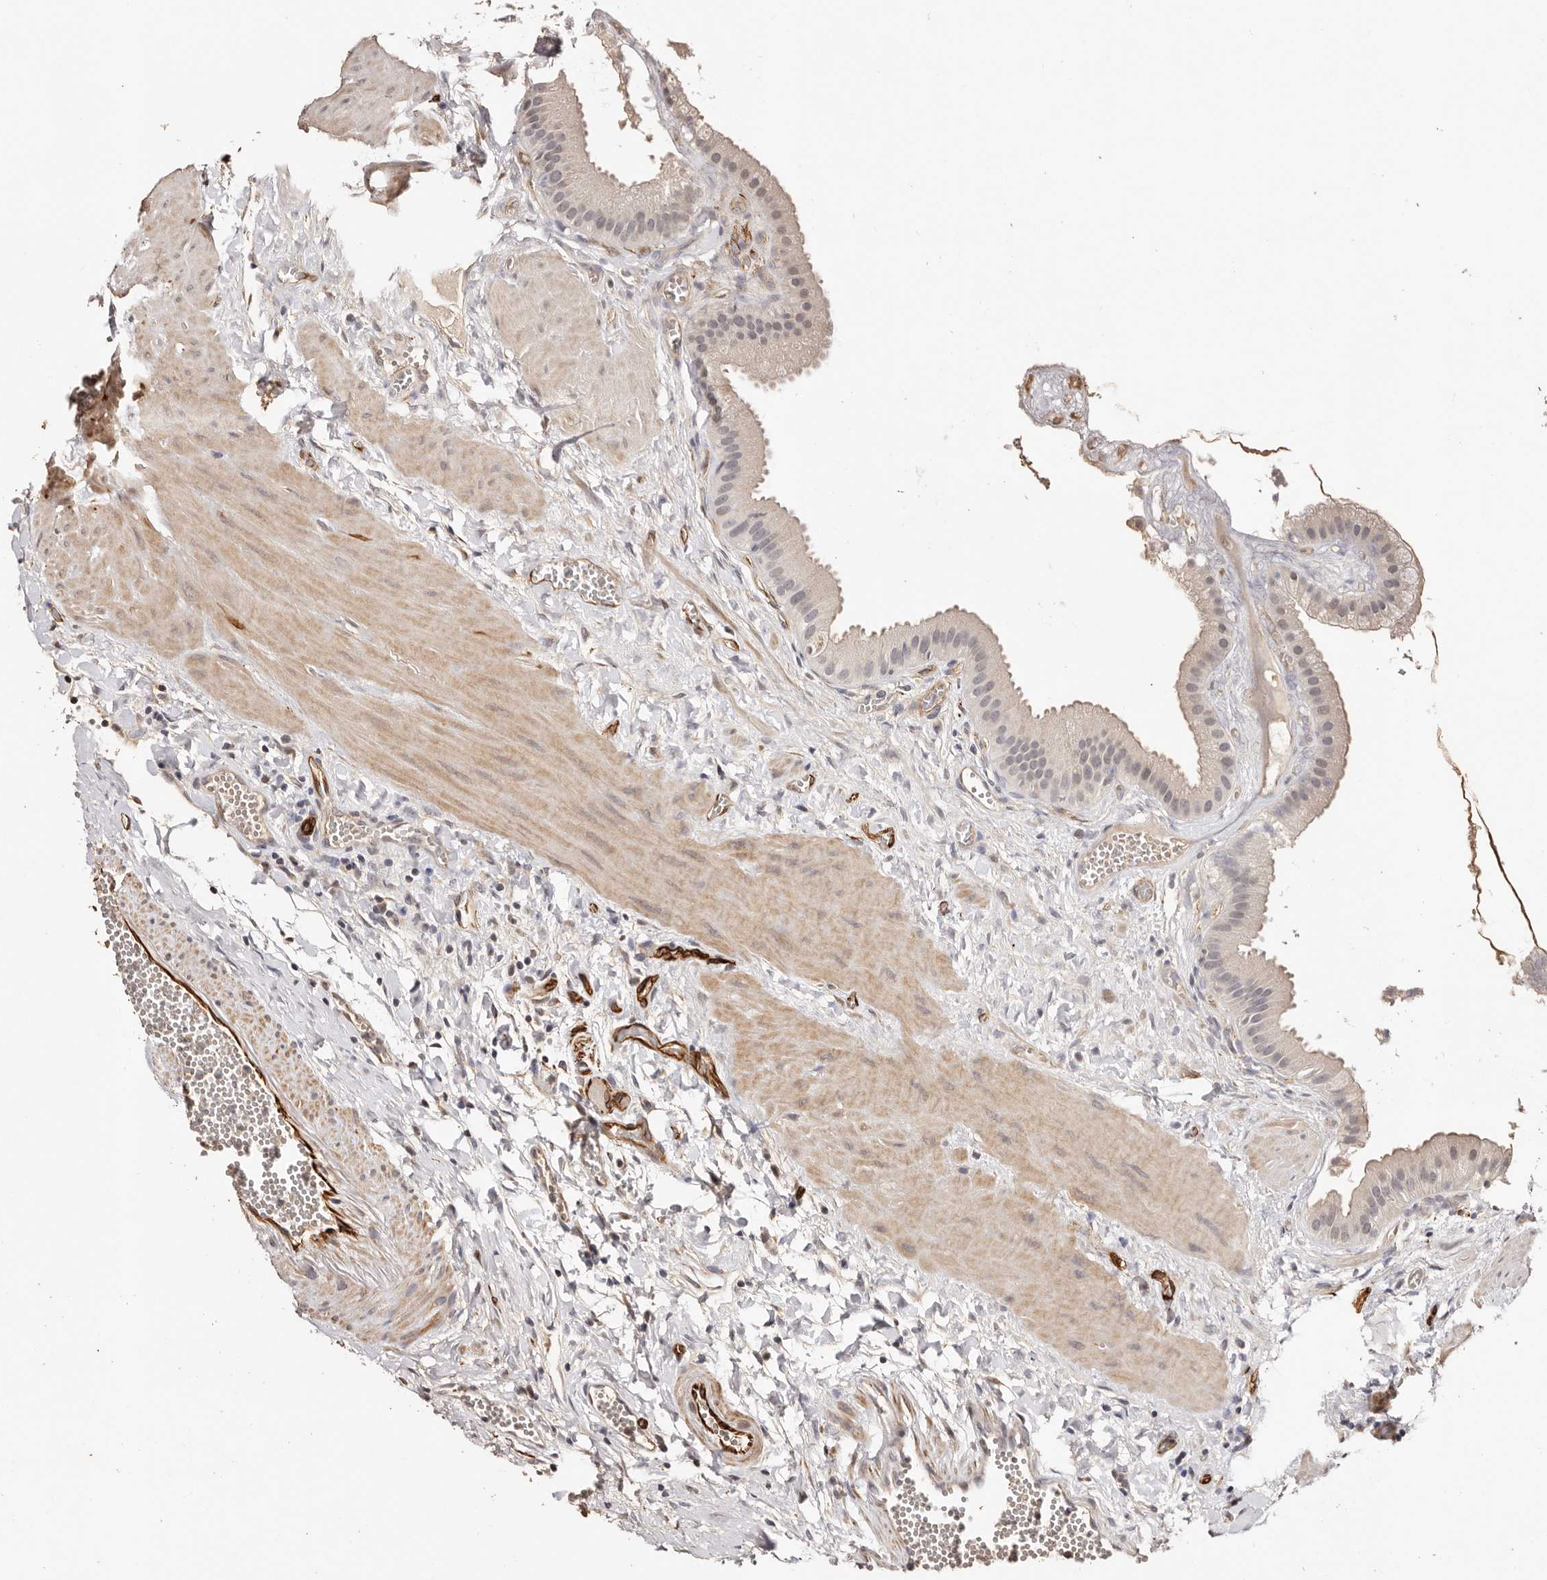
{"staining": {"intensity": "weak", "quantity": "<25%", "location": "cytoplasmic/membranous"}, "tissue": "gallbladder", "cell_type": "Glandular cells", "image_type": "normal", "snomed": [{"axis": "morphology", "description": "Normal tissue, NOS"}, {"axis": "topography", "description": "Gallbladder"}], "caption": "The image displays no significant staining in glandular cells of gallbladder.", "gene": "ZNF557", "patient": {"sex": "male", "age": 55}}